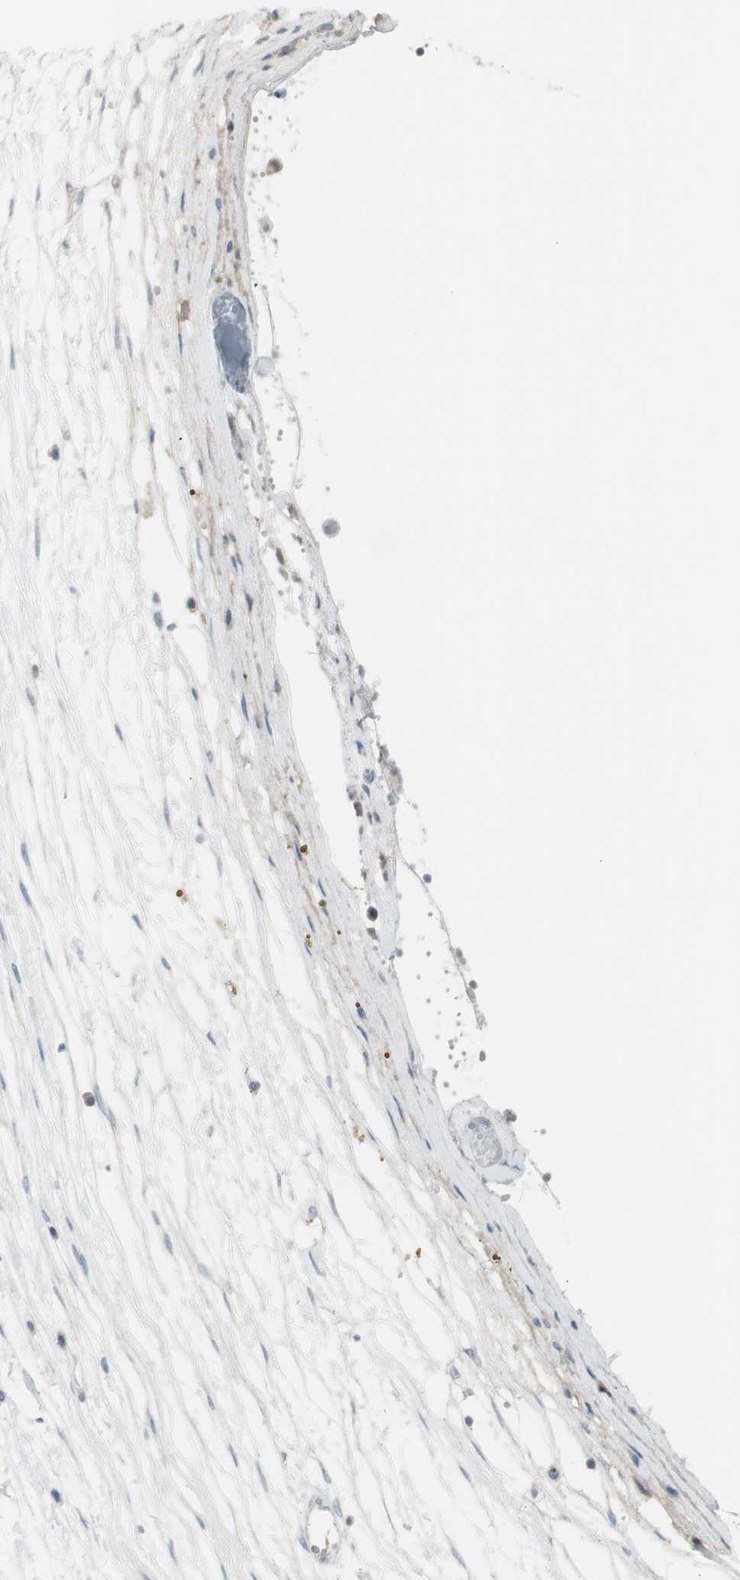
{"staining": {"intensity": "negative", "quantity": "none", "location": "none"}, "tissue": "ovarian cancer", "cell_type": "Tumor cells", "image_type": "cancer", "snomed": [{"axis": "morphology", "description": "Cystadenocarcinoma, serous, NOS"}, {"axis": "topography", "description": "Ovary"}], "caption": "High magnification brightfield microscopy of serous cystadenocarcinoma (ovarian) stained with DAB (brown) and counterstained with hematoxylin (blue): tumor cells show no significant staining.", "gene": "CACNA2D1", "patient": {"sex": "female", "age": 71}}